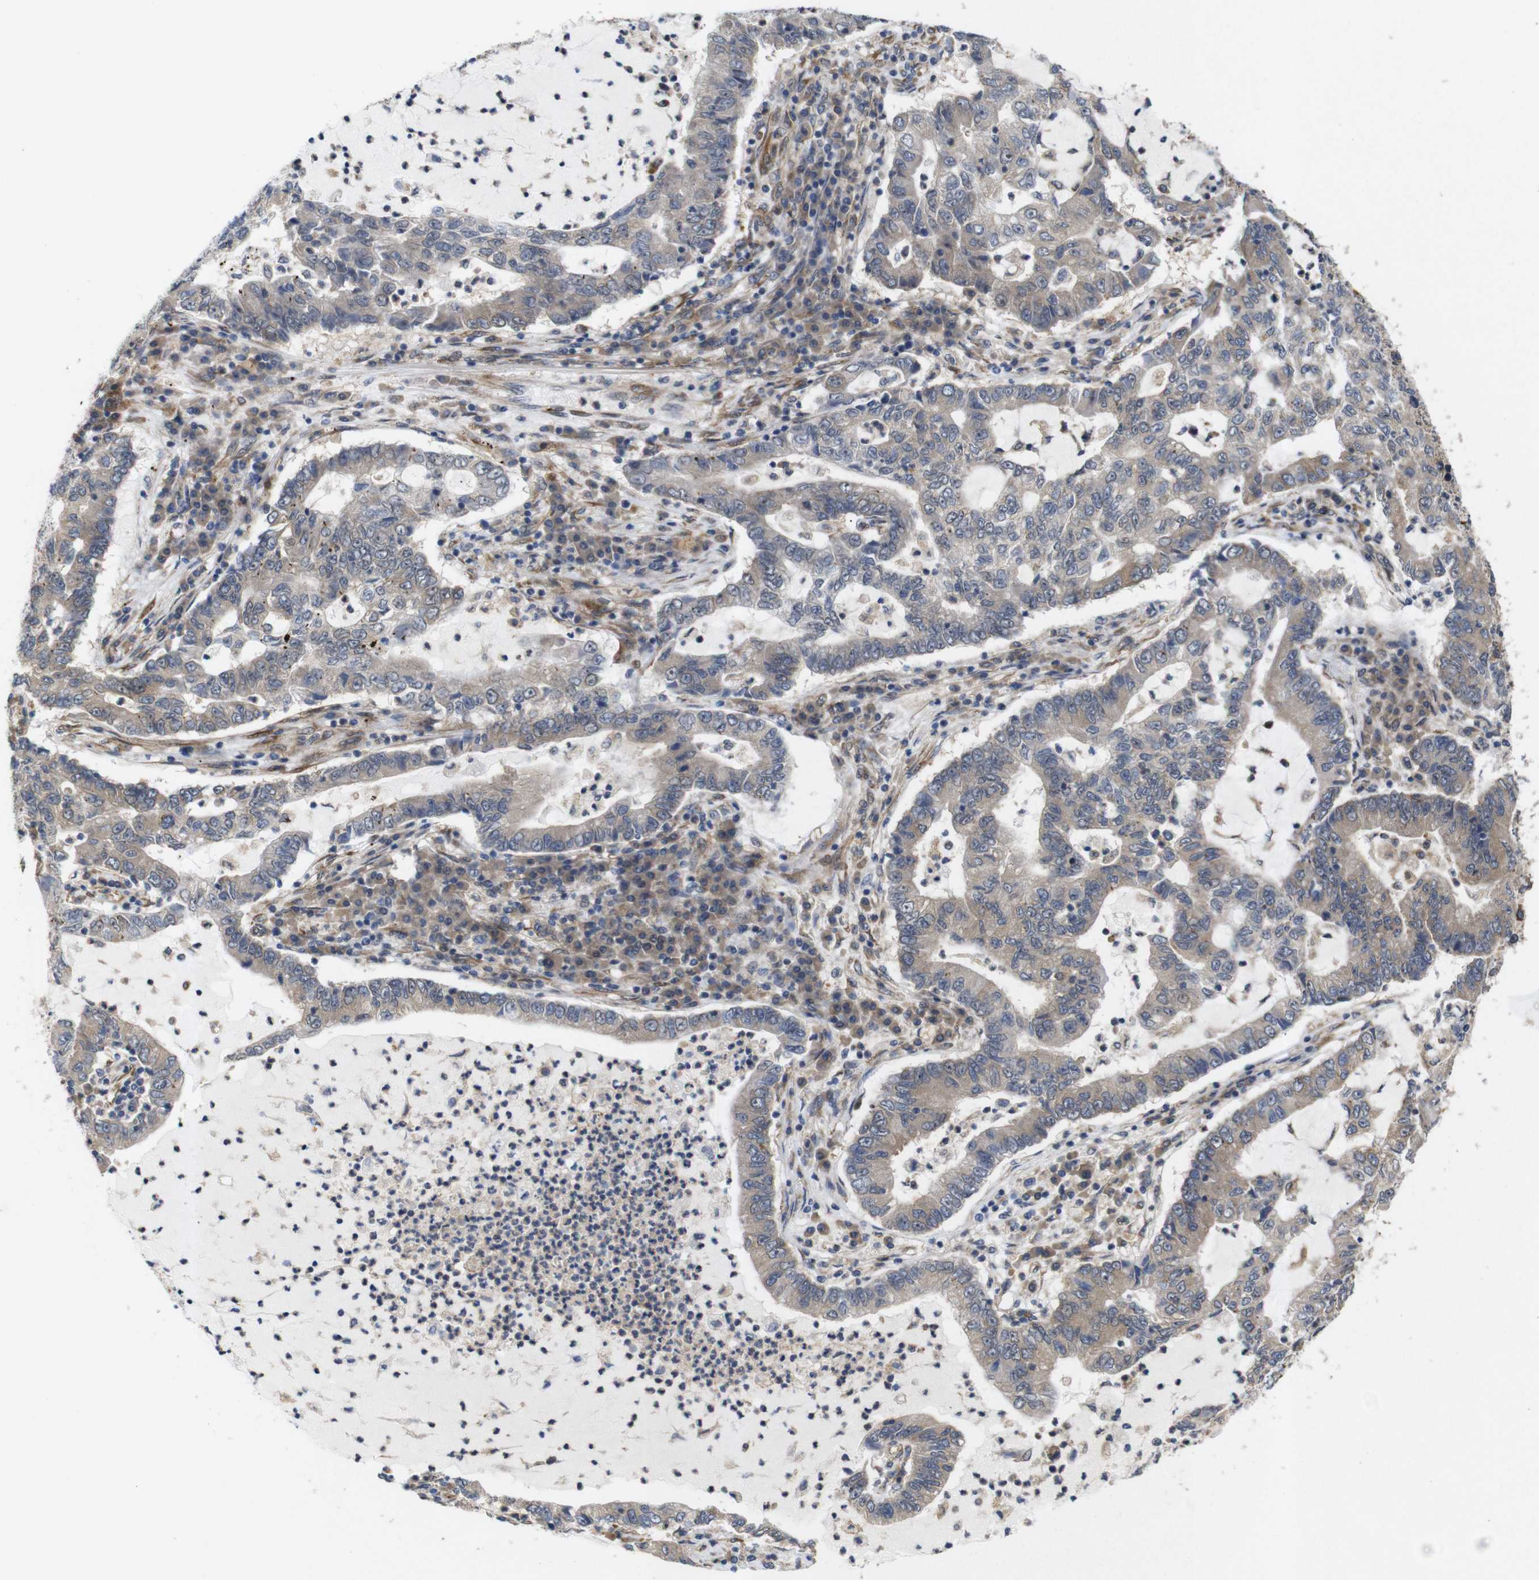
{"staining": {"intensity": "weak", "quantity": ">75%", "location": "cytoplasmic/membranous"}, "tissue": "lung cancer", "cell_type": "Tumor cells", "image_type": "cancer", "snomed": [{"axis": "morphology", "description": "Adenocarcinoma, NOS"}, {"axis": "topography", "description": "Lung"}], "caption": "A low amount of weak cytoplasmic/membranous expression is seen in about >75% of tumor cells in lung cancer tissue.", "gene": "P3H2", "patient": {"sex": "female", "age": 51}}